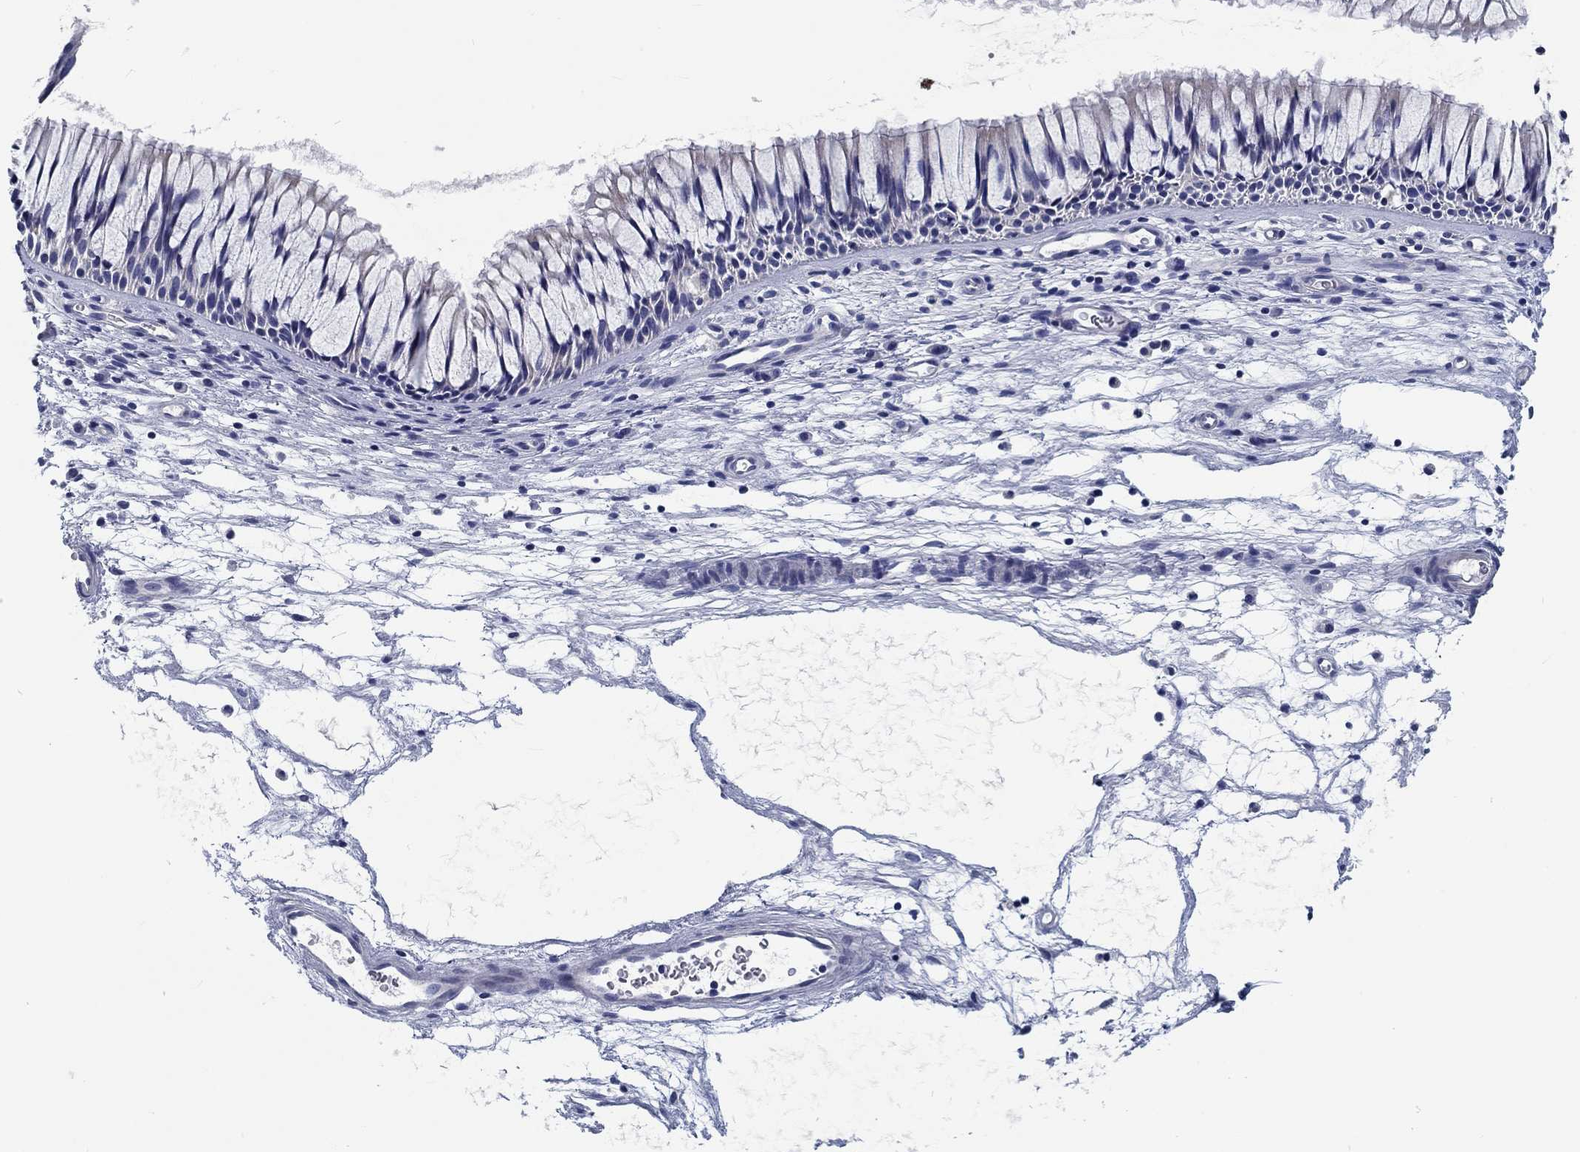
{"staining": {"intensity": "negative", "quantity": "none", "location": "none"}, "tissue": "nasopharynx", "cell_type": "Respiratory epithelial cells", "image_type": "normal", "snomed": [{"axis": "morphology", "description": "Normal tissue, NOS"}, {"axis": "topography", "description": "Nasopharynx"}], "caption": "DAB immunohistochemical staining of benign human nasopharynx shows no significant positivity in respiratory epithelial cells.", "gene": "MYBPC1", "patient": {"sex": "male", "age": 51}}